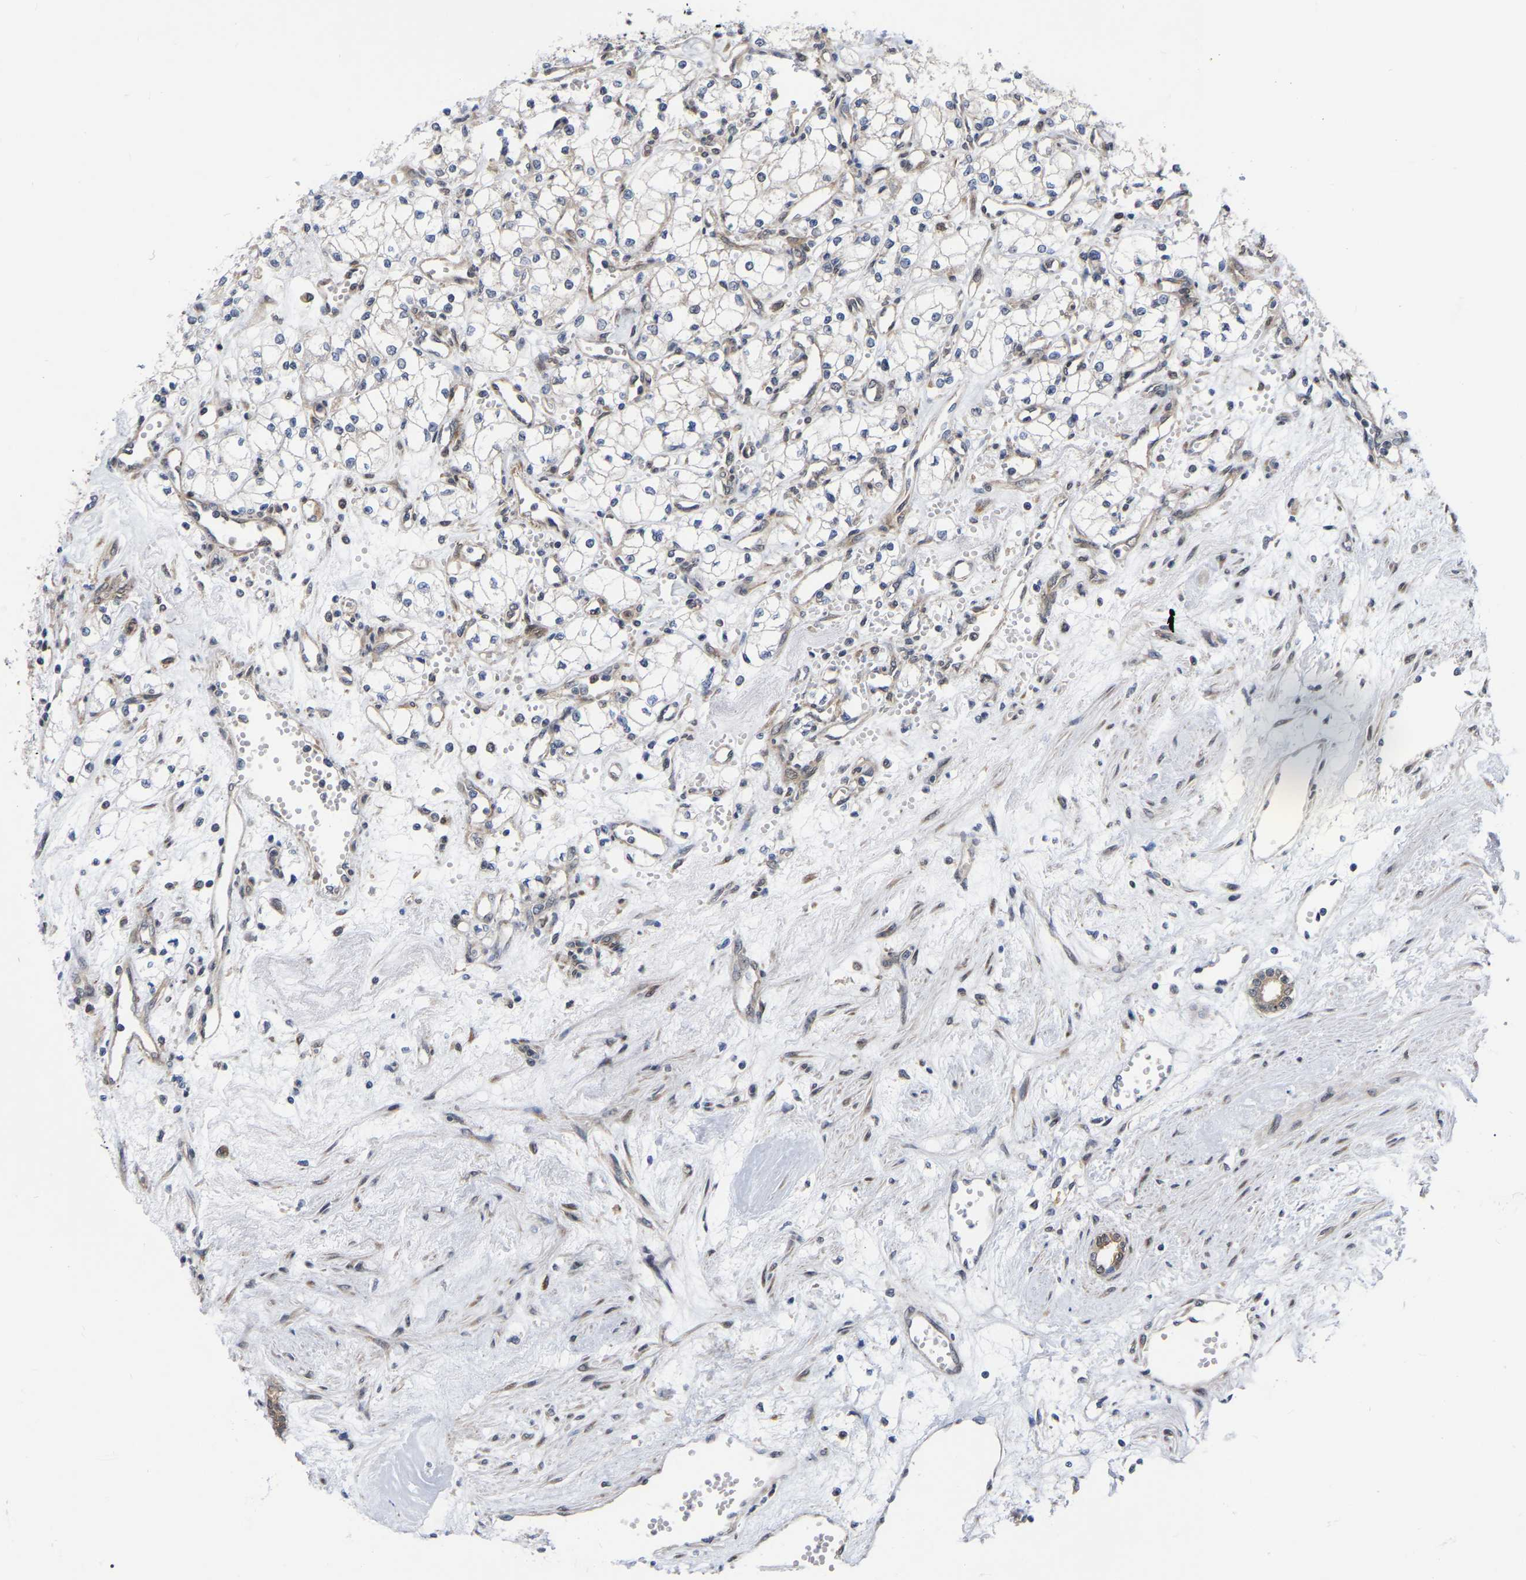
{"staining": {"intensity": "negative", "quantity": "none", "location": "none"}, "tissue": "renal cancer", "cell_type": "Tumor cells", "image_type": "cancer", "snomed": [{"axis": "morphology", "description": "Adenocarcinoma, NOS"}, {"axis": "topography", "description": "Kidney"}], "caption": "Tumor cells are negative for brown protein staining in renal cancer. (IHC, brightfield microscopy, high magnification).", "gene": "UBE4B", "patient": {"sex": "male", "age": 59}}